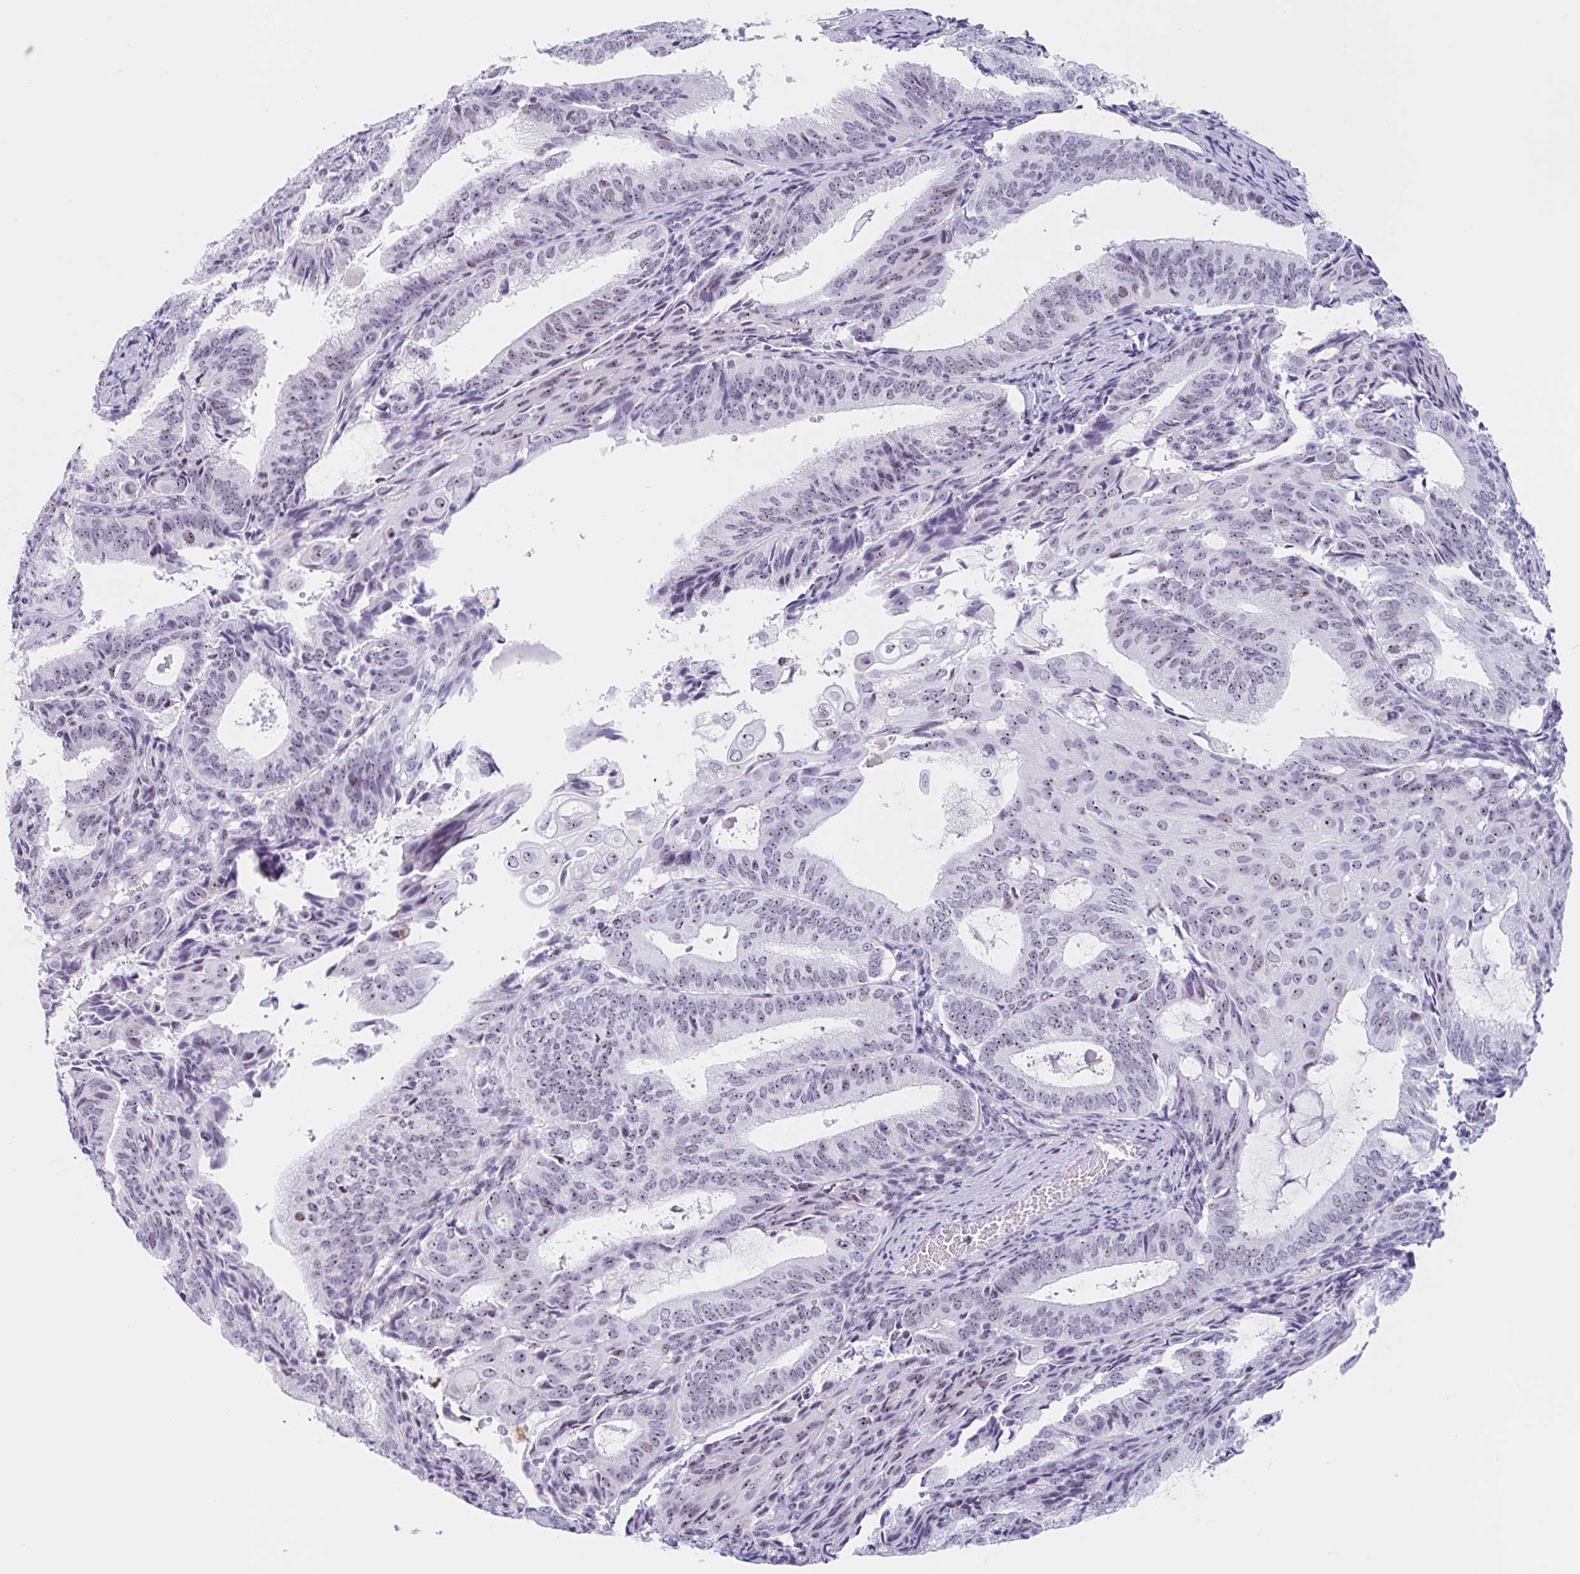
{"staining": {"intensity": "moderate", "quantity": "25%-75%", "location": "nuclear"}, "tissue": "endometrial cancer", "cell_type": "Tumor cells", "image_type": "cancer", "snomed": [{"axis": "morphology", "description": "Adenocarcinoma, NOS"}, {"axis": "topography", "description": "Endometrium"}], "caption": "This image demonstrates IHC staining of adenocarcinoma (endometrial), with medium moderate nuclear expression in approximately 25%-75% of tumor cells.", "gene": "LENG9", "patient": {"sex": "female", "age": 49}}